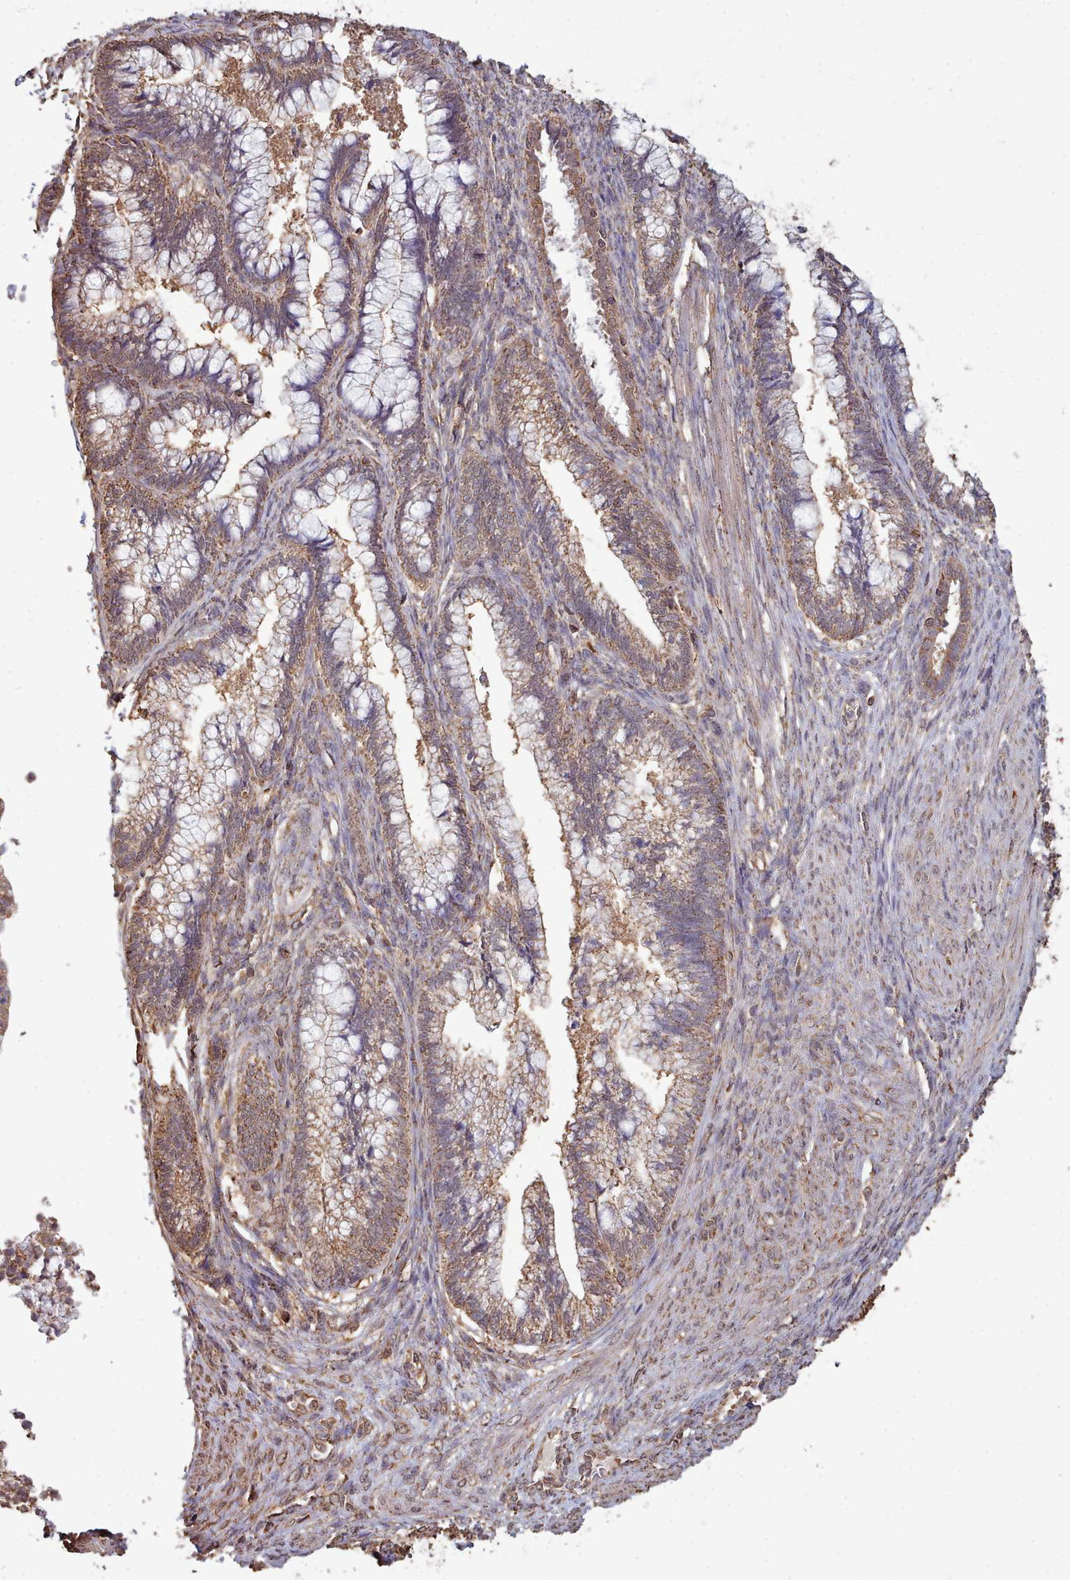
{"staining": {"intensity": "weak", "quantity": ">75%", "location": "cytoplasmic/membranous"}, "tissue": "cervical cancer", "cell_type": "Tumor cells", "image_type": "cancer", "snomed": [{"axis": "morphology", "description": "Adenocarcinoma, NOS"}, {"axis": "topography", "description": "Cervix"}], "caption": "The micrograph displays immunohistochemical staining of cervical adenocarcinoma. There is weak cytoplasmic/membranous expression is seen in approximately >75% of tumor cells.", "gene": "METRN", "patient": {"sex": "female", "age": 44}}